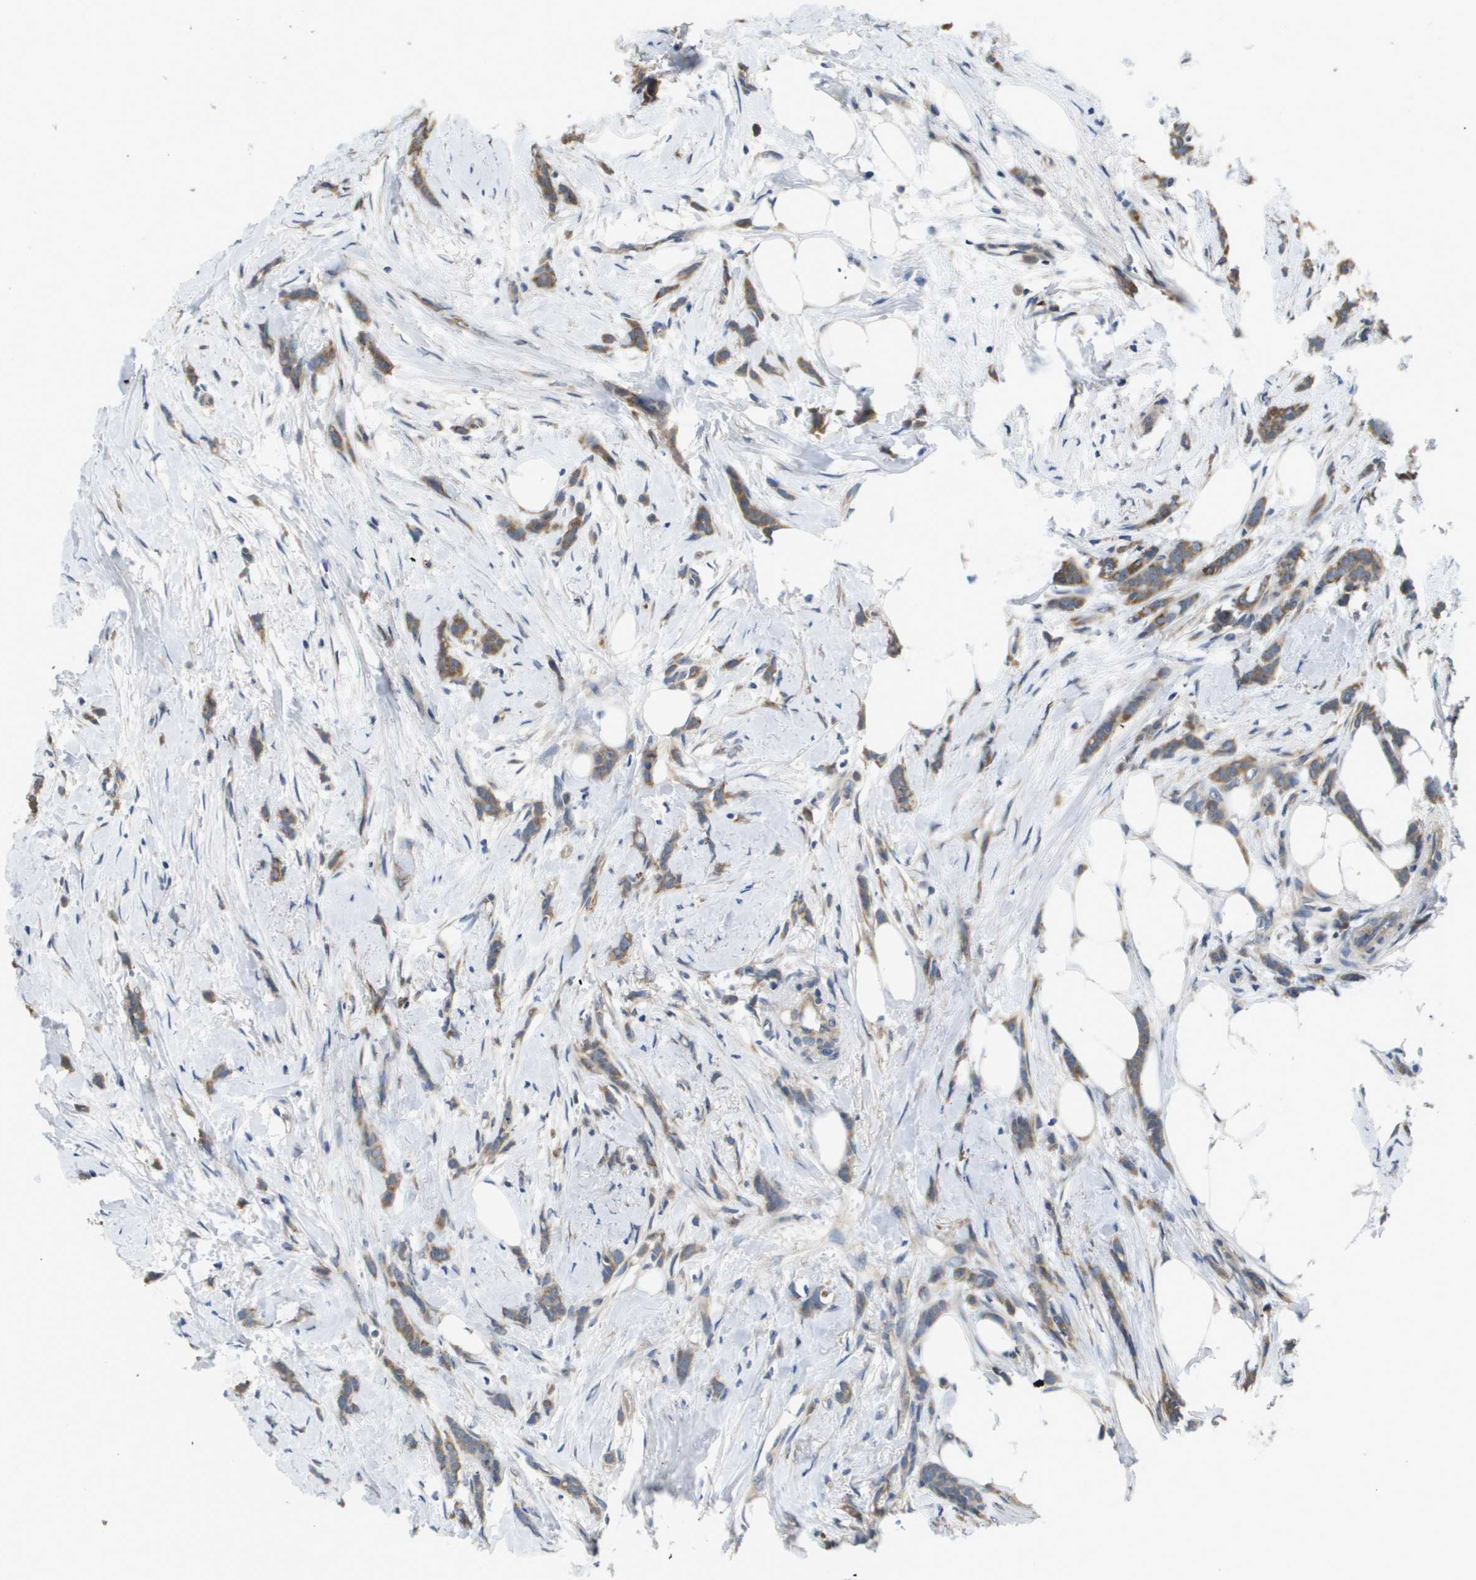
{"staining": {"intensity": "moderate", "quantity": ">75%", "location": "cytoplasmic/membranous"}, "tissue": "breast cancer", "cell_type": "Tumor cells", "image_type": "cancer", "snomed": [{"axis": "morphology", "description": "Lobular carcinoma, in situ"}, {"axis": "morphology", "description": "Lobular carcinoma"}, {"axis": "topography", "description": "Breast"}], "caption": "Approximately >75% of tumor cells in human breast cancer display moderate cytoplasmic/membranous protein expression as visualized by brown immunohistochemical staining.", "gene": "KRT23", "patient": {"sex": "female", "age": 41}}